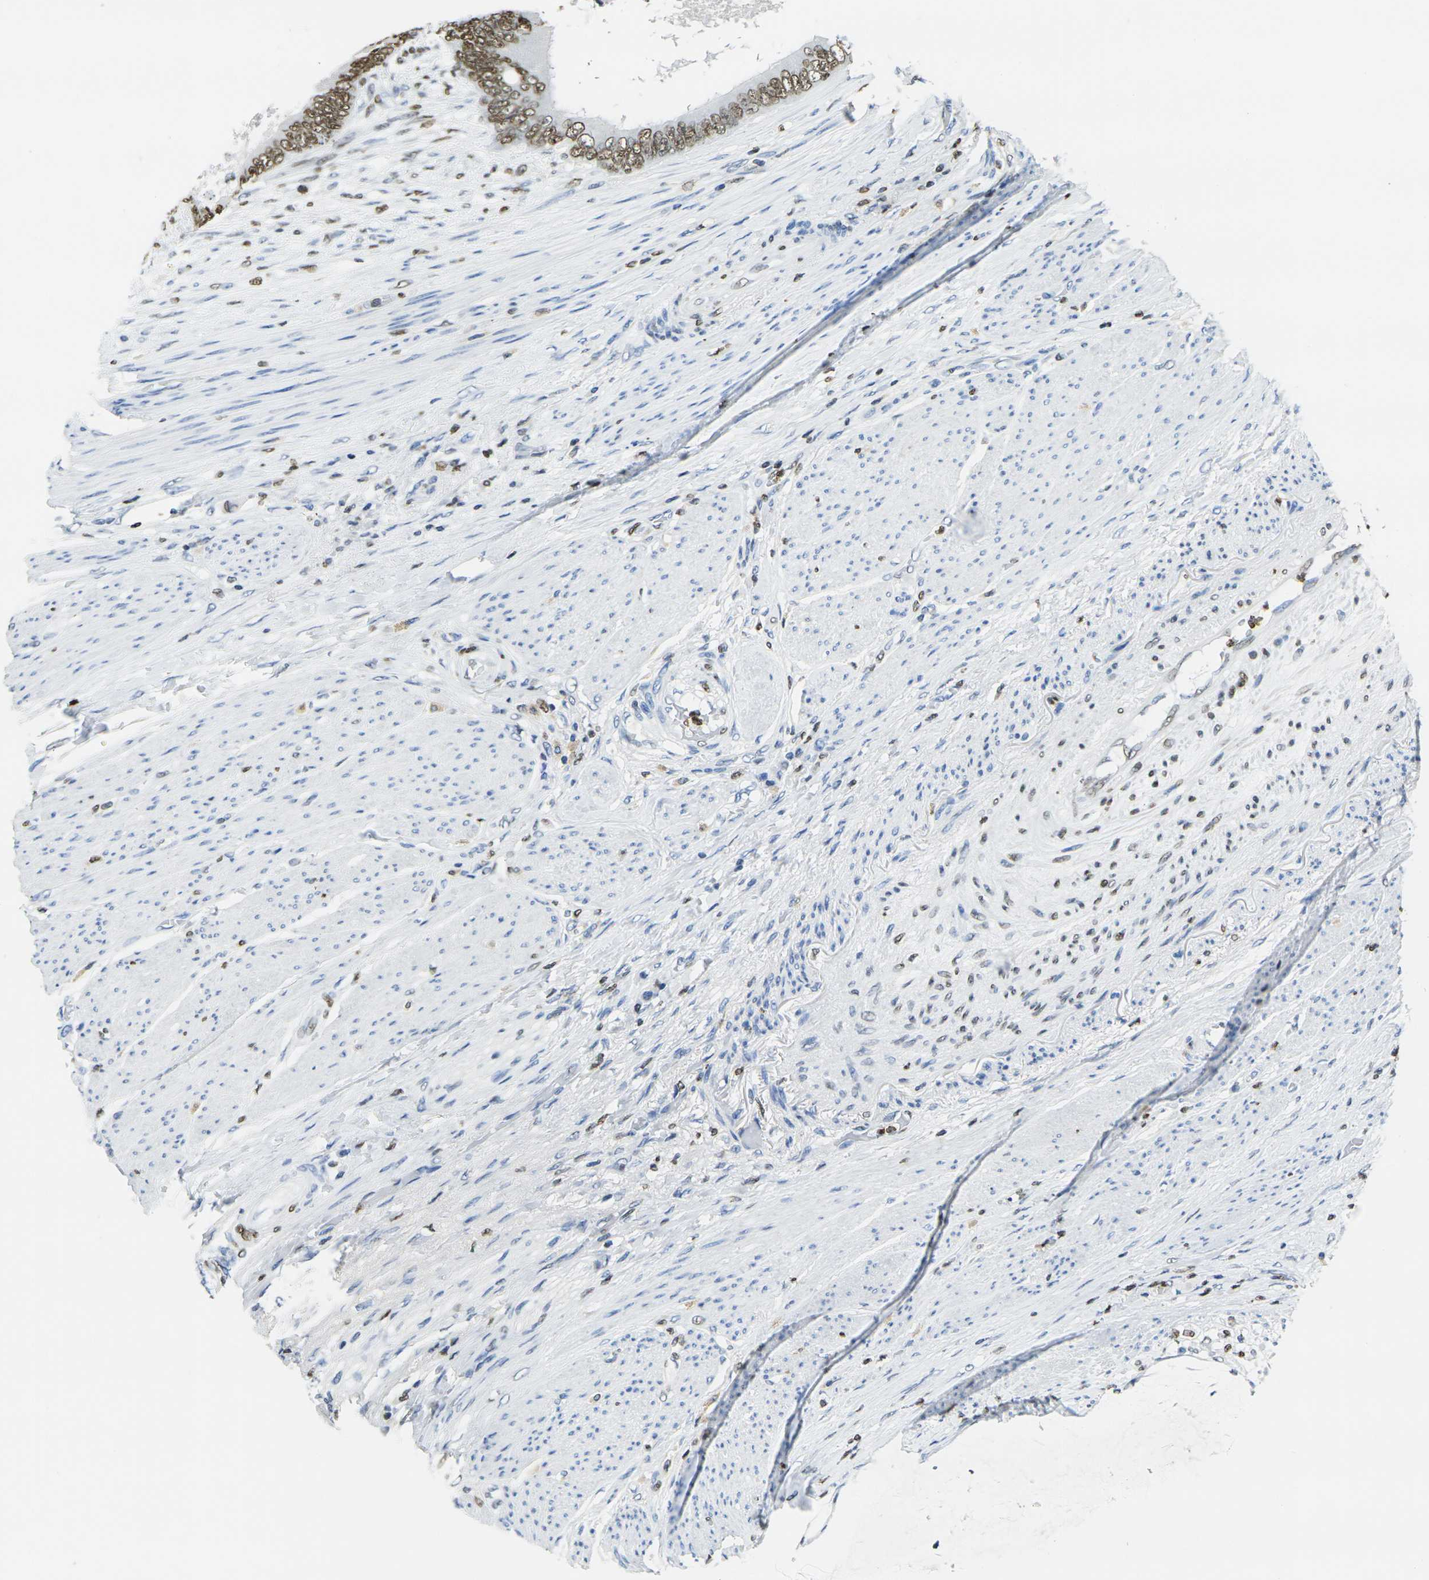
{"staining": {"intensity": "strong", "quantity": "25%-75%", "location": "nuclear"}, "tissue": "colorectal cancer", "cell_type": "Tumor cells", "image_type": "cancer", "snomed": [{"axis": "morphology", "description": "Adenocarcinoma, NOS"}, {"axis": "topography", "description": "Rectum"}], "caption": "Approximately 25%-75% of tumor cells in human adenocarcinoma (colorectal) demonstrate strong nuclear protein expression as visualized by brown immunohistochemical staining.", "gene": "DRAXIN", "patient": {"sex": "female", "age": 77}}